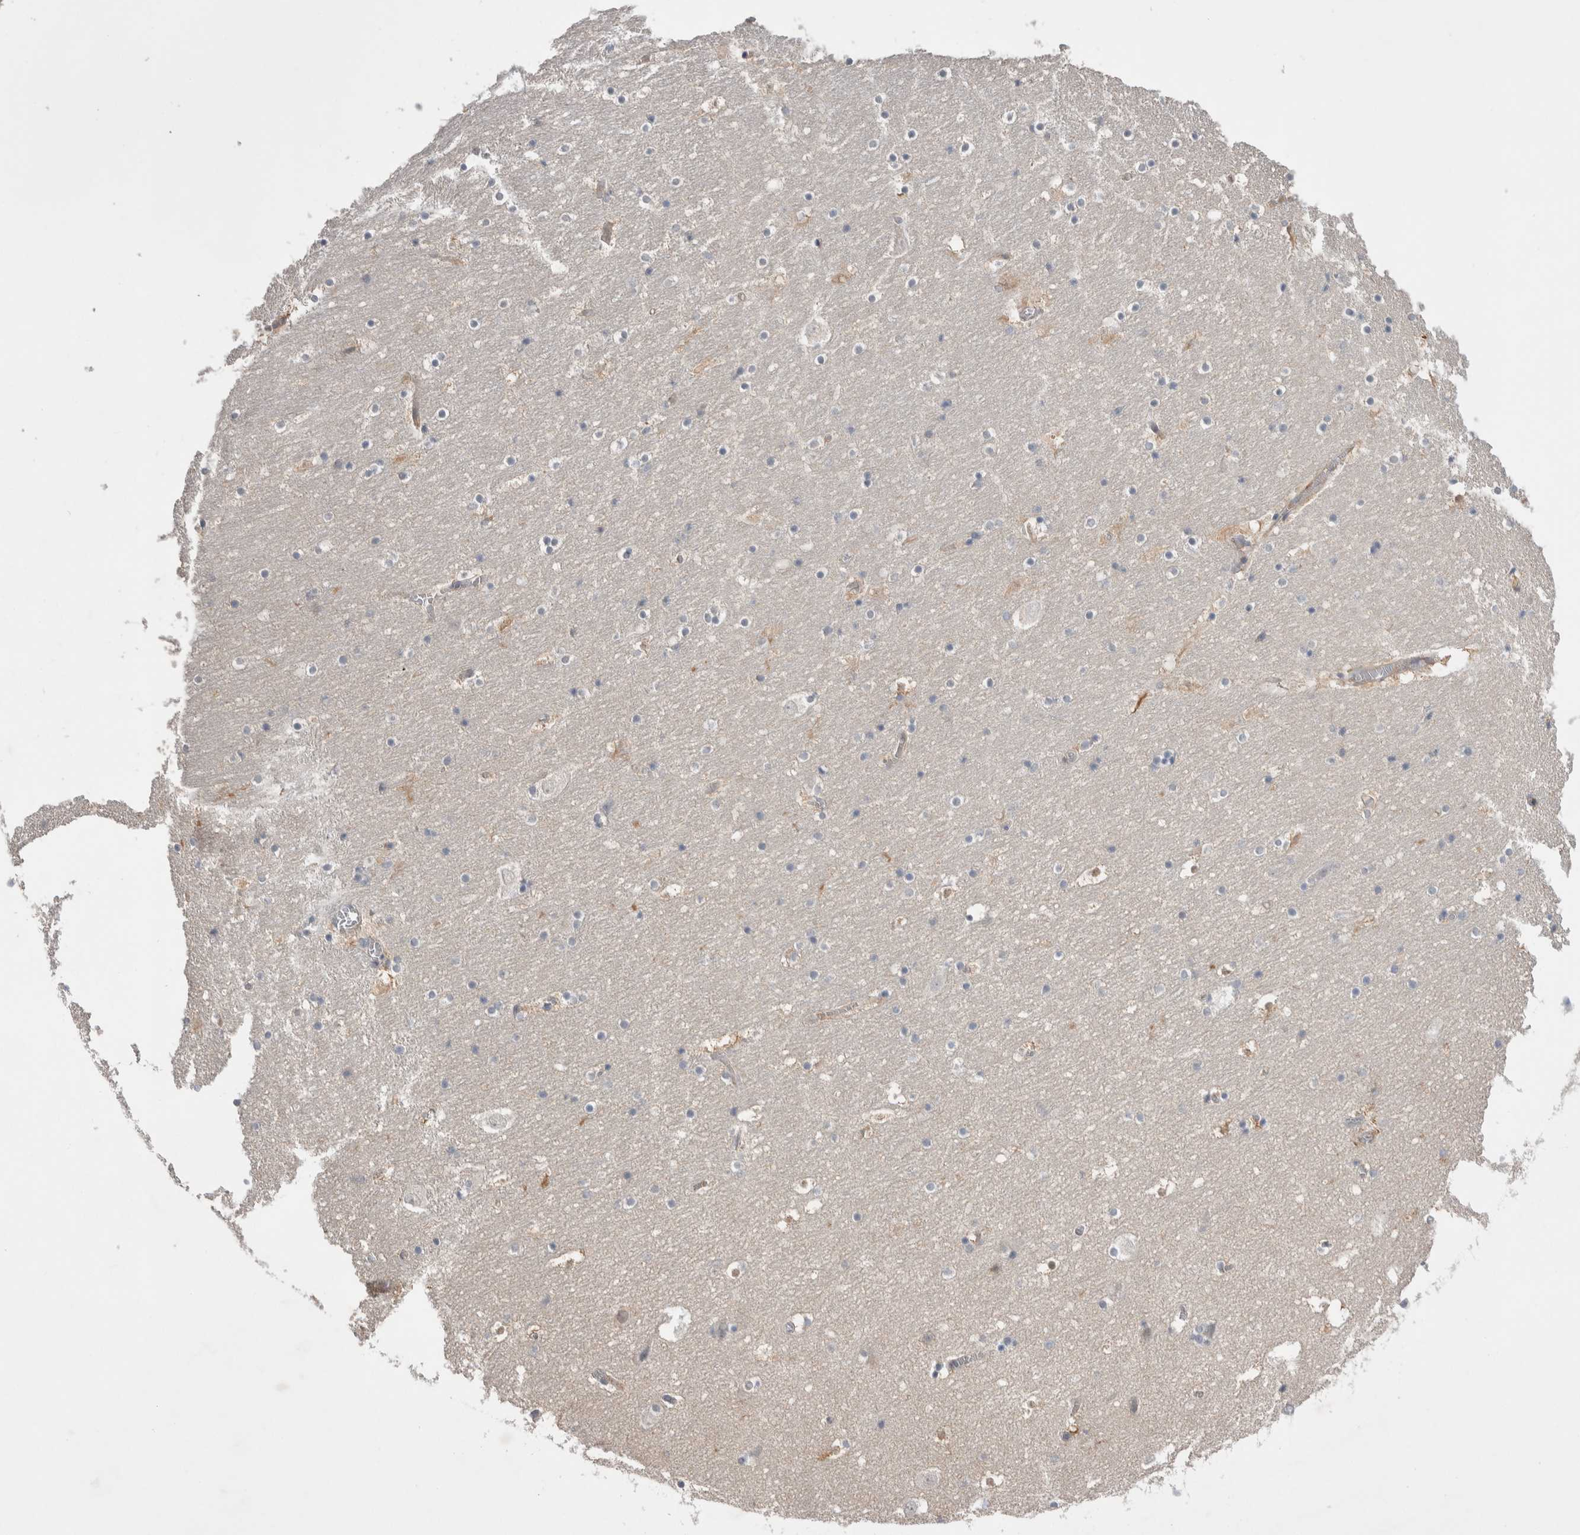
{"staining": {"intensity": "negative", "quantity": "none", "location": "none"}, "tissue": "hippocampus", "cell_type": "Glial cells", "image_type": "normal", "snomed": [{"axis": "morphology", "description": "Normal tissue, NOS"}, {"axis": "topography", "description": "Hippocampus"}], "caption": "Immunohistochemistry of unremarkable hippocampus demonstrates no staining in glial cells. Nuclei are stained in blue.", "gene": "CEP131", "patient": {"sex": "male", "age": 45}}